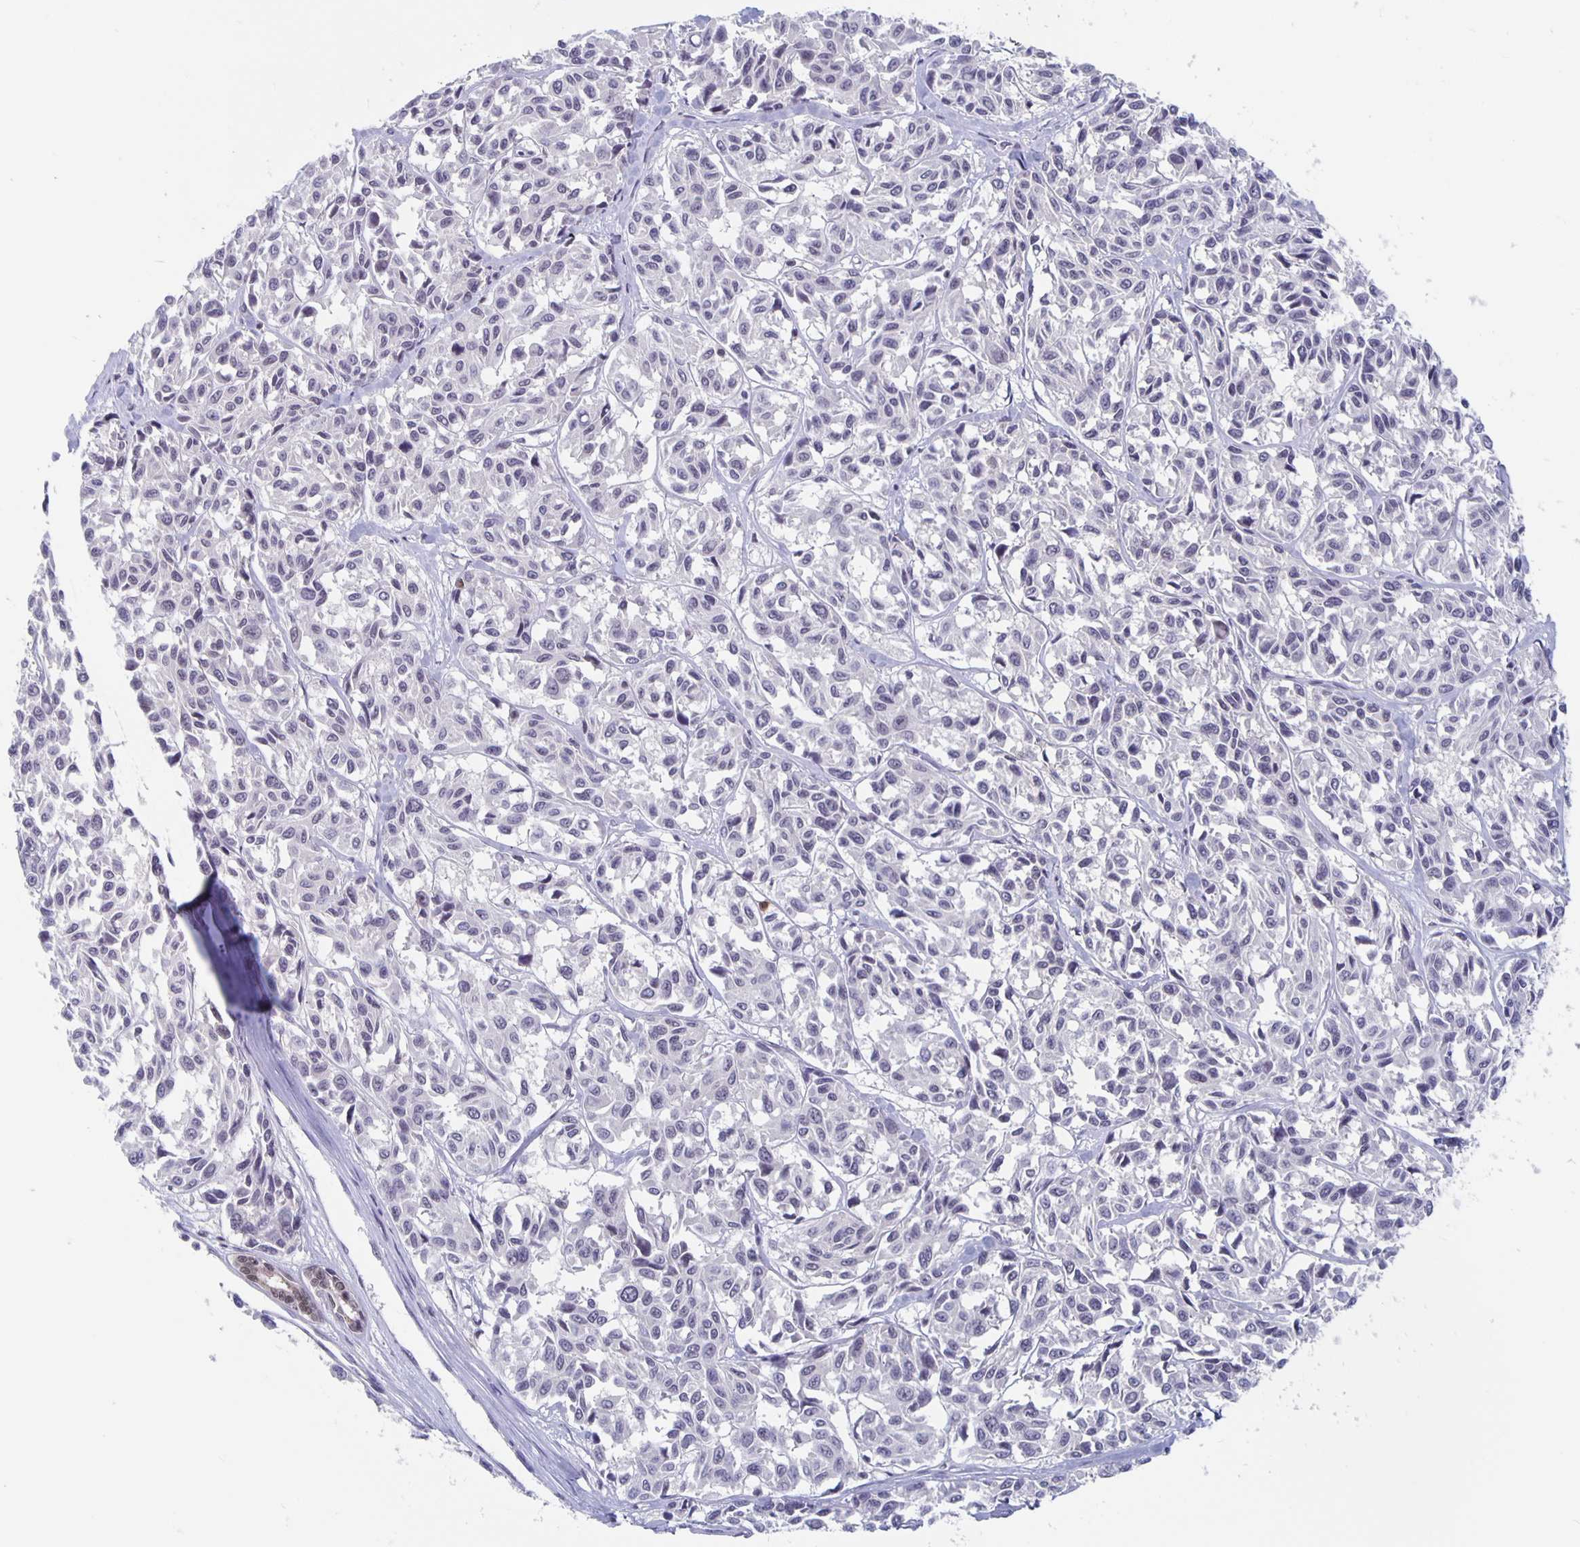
{"staining": {"intensity": "negative", "quantity": "none", "location": "none"}, "tissue": "melanoma", "cell_type": "Tumor cells", "image_type": "cancer", "snomed": [{"axis": "morphology", "description": "Malignant melanoma, NOS"}, {"axis": "topography", "description": "Skin"}], "caption": "The image demonstrates no significant expression in tumor cells of melanoma.", "gene": "ZNF691", "patient": {"sex": "female", "age": 66}}